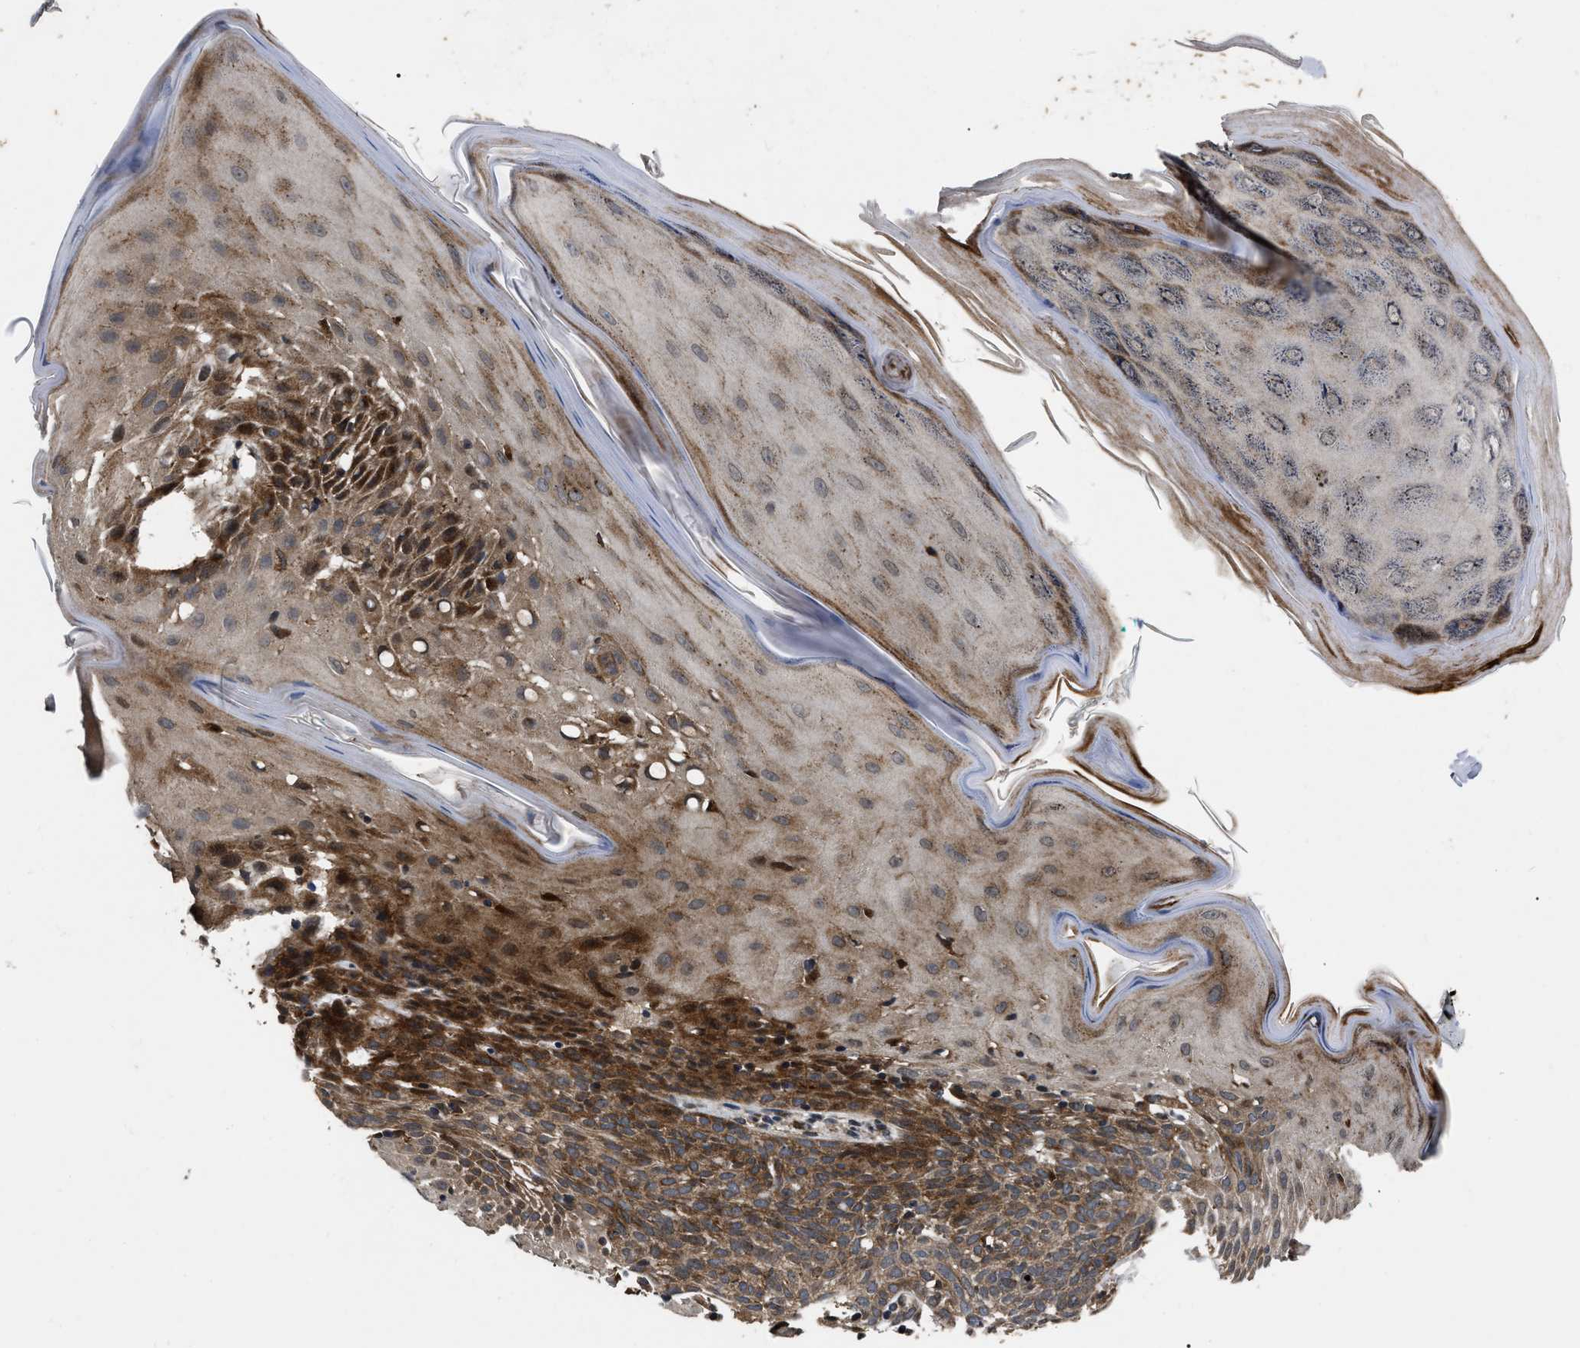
{"staining": {"intensity": "moderate", "quantity": ">75%", "location": "cytoplasmic/membranous"}, "tissue": "skin cancer", "cell_type": "Tumor cells", "image_type": "cancer", "snomed": [{"axis": "morphology", "description": "Basal cell carcinoma"}, {"axis": "topography", "description": "Skin"}], "caption": "Human skin cancer (basal cell carcinoma) stained for a protein (brown) displays moderate cytoplasmic/membranous positive expression in about >75% of tumor cells.", "gene": "PPWD1", "patient": {"sex": "male", "age": 60}}